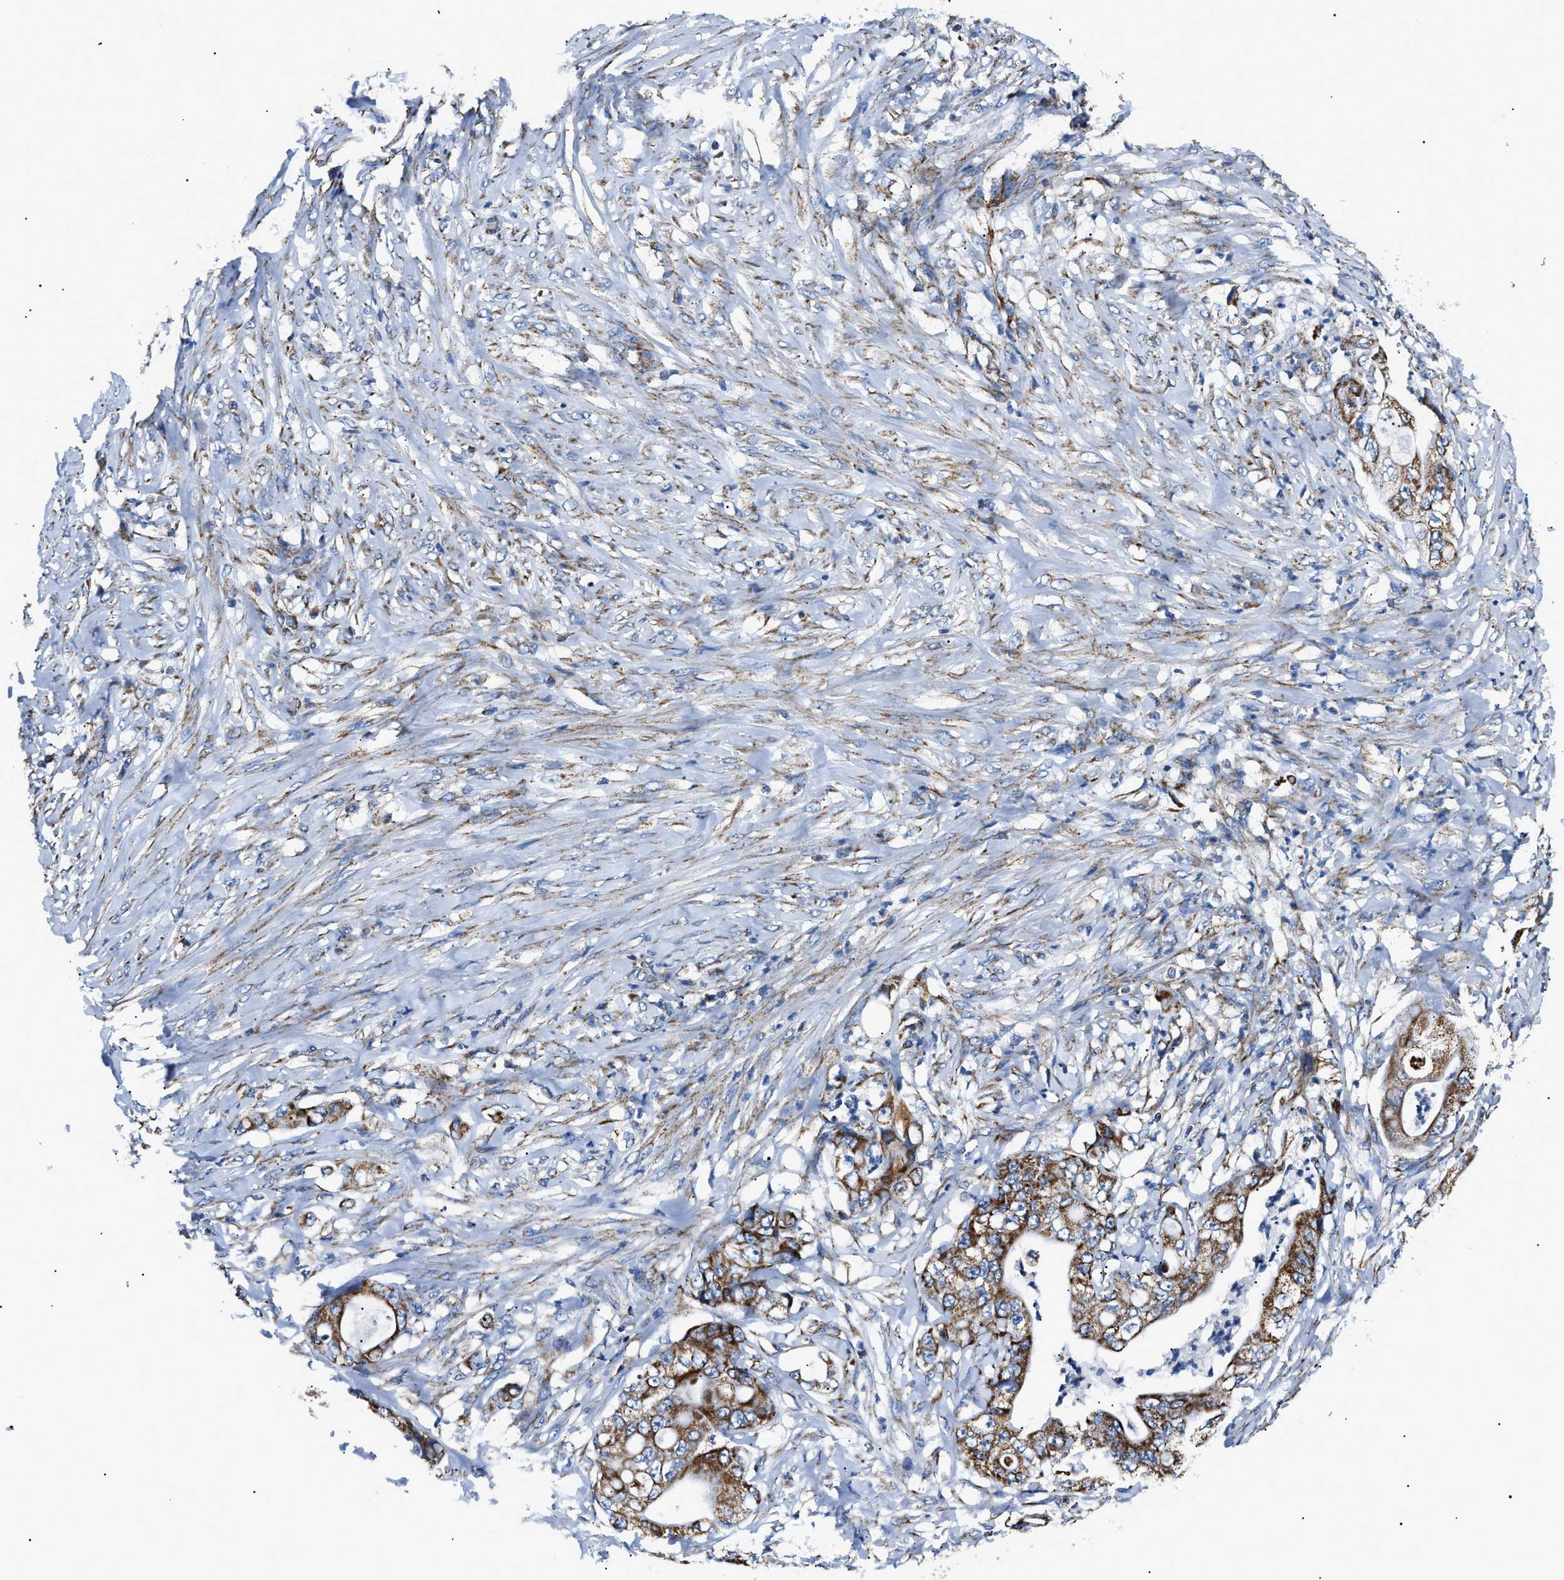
{"staining": {"intensity": "moderate", "quantity": ">75%", "location": "cytoplasmic/membranous"}, "tissue": "stomach cancer", "cell_type": "Tumor cells", "image_type": "cancer", "snomed": [{"axis": "morphology", "description": "Adenocarcinoma, NOS"}, {"axis": "topography", "description": "Stomach"}], "caption": "Tumor cells demonstrate medium levels of moderate cytoplasmic/membranous positivity in approximately >75% of cells in stomach cancer.", "gene": "PHB2", "patient": {"sex": "female", "age": 73}}